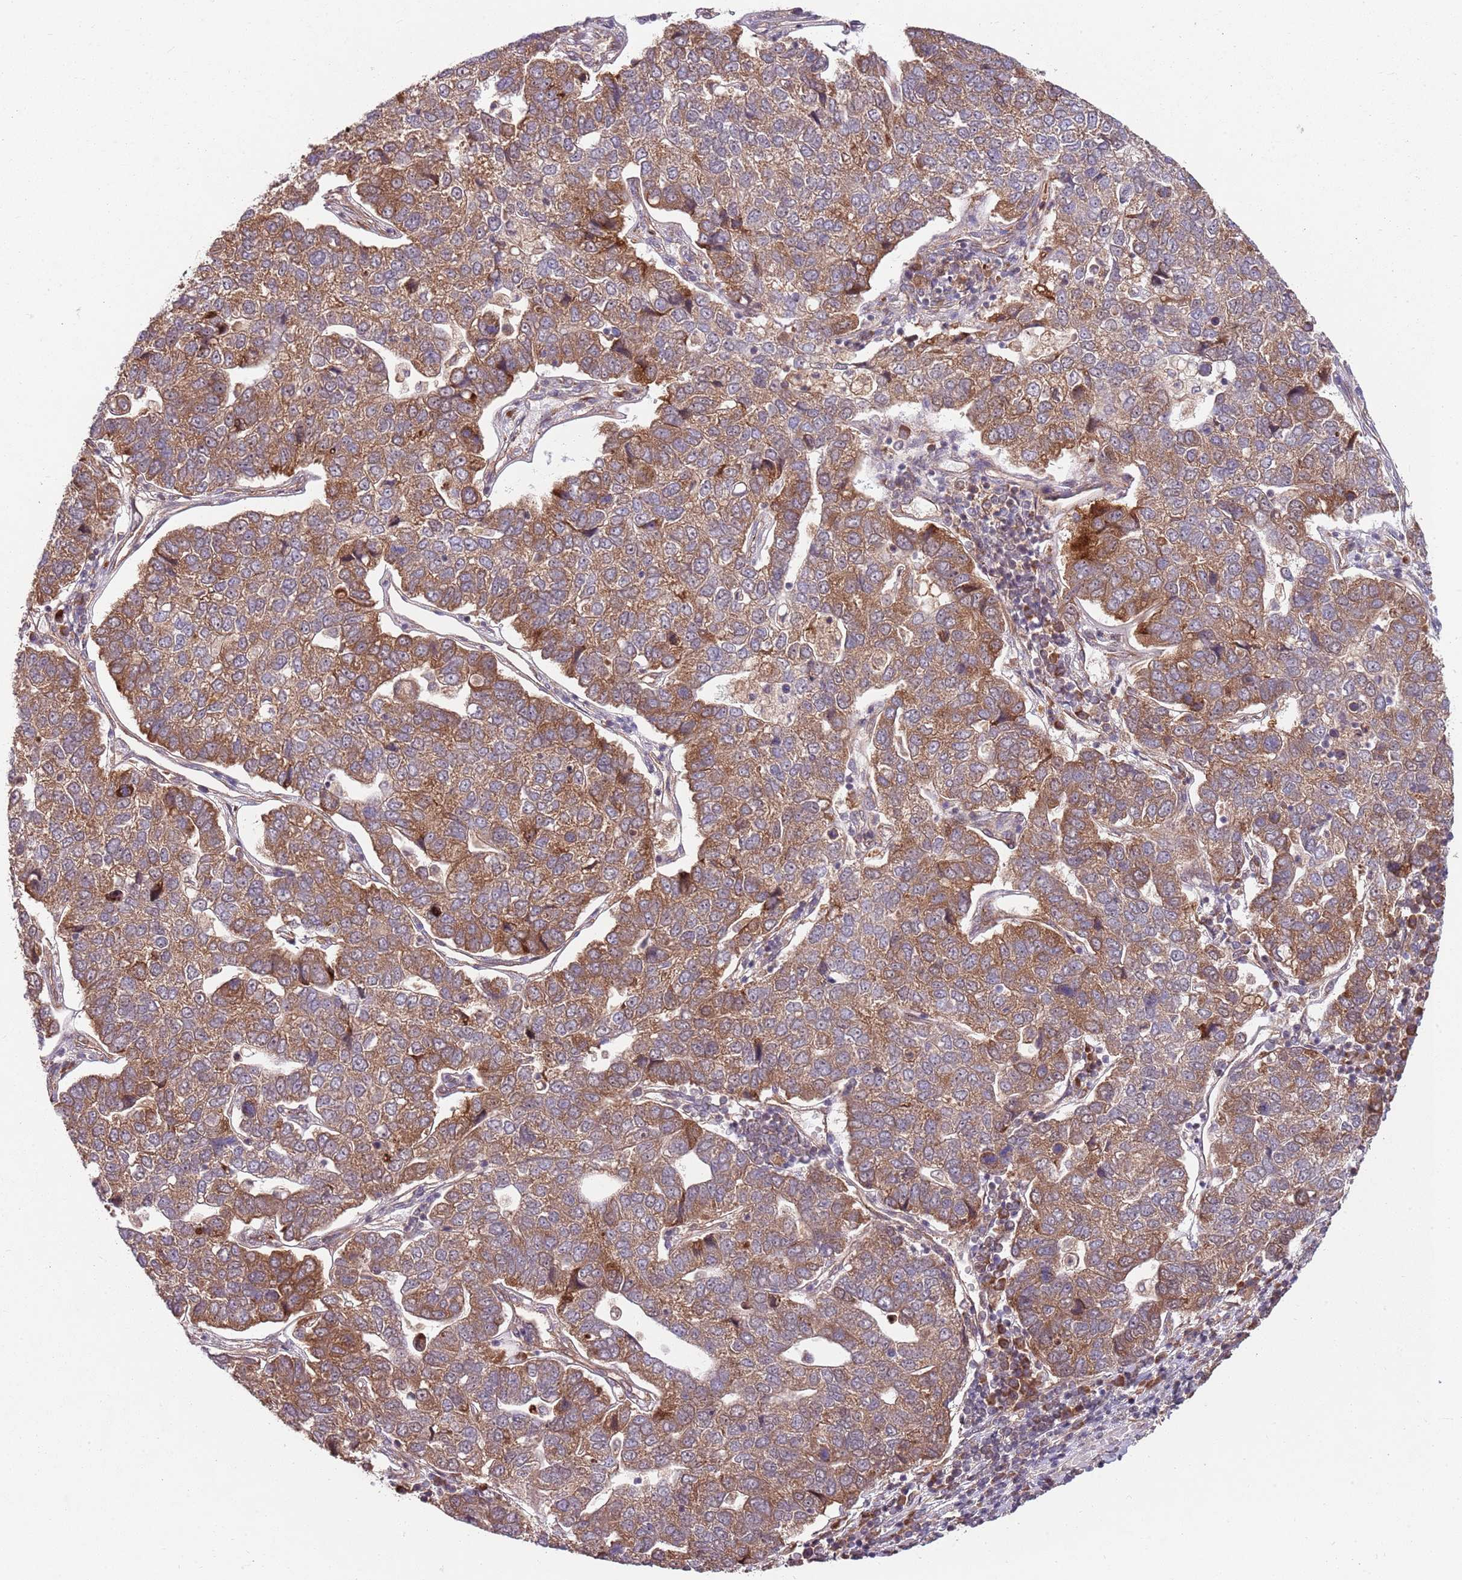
{"staining": {"intensity": "moderate", "quantity": ">75%", "location": "cytoplasmic/membranous"}, "tissue": "pancreatic cancer", "cell_type": "Tumor cells", "image_type": "cancer", "snomed": [{"axis": "morphology", "description": "Adenocarcinoma, NOS"}, {"axis": "topography", "description": "Pancreas"}], "caption": "Human adenocarcinoma (pancreatic) stained for a protein (brown) shows moderate cytoplasmic/membranous positive expression in approximately >75% of tumor cells.", "gene": "FBXL22", "patient": {"sex": "female", "age": 61}}